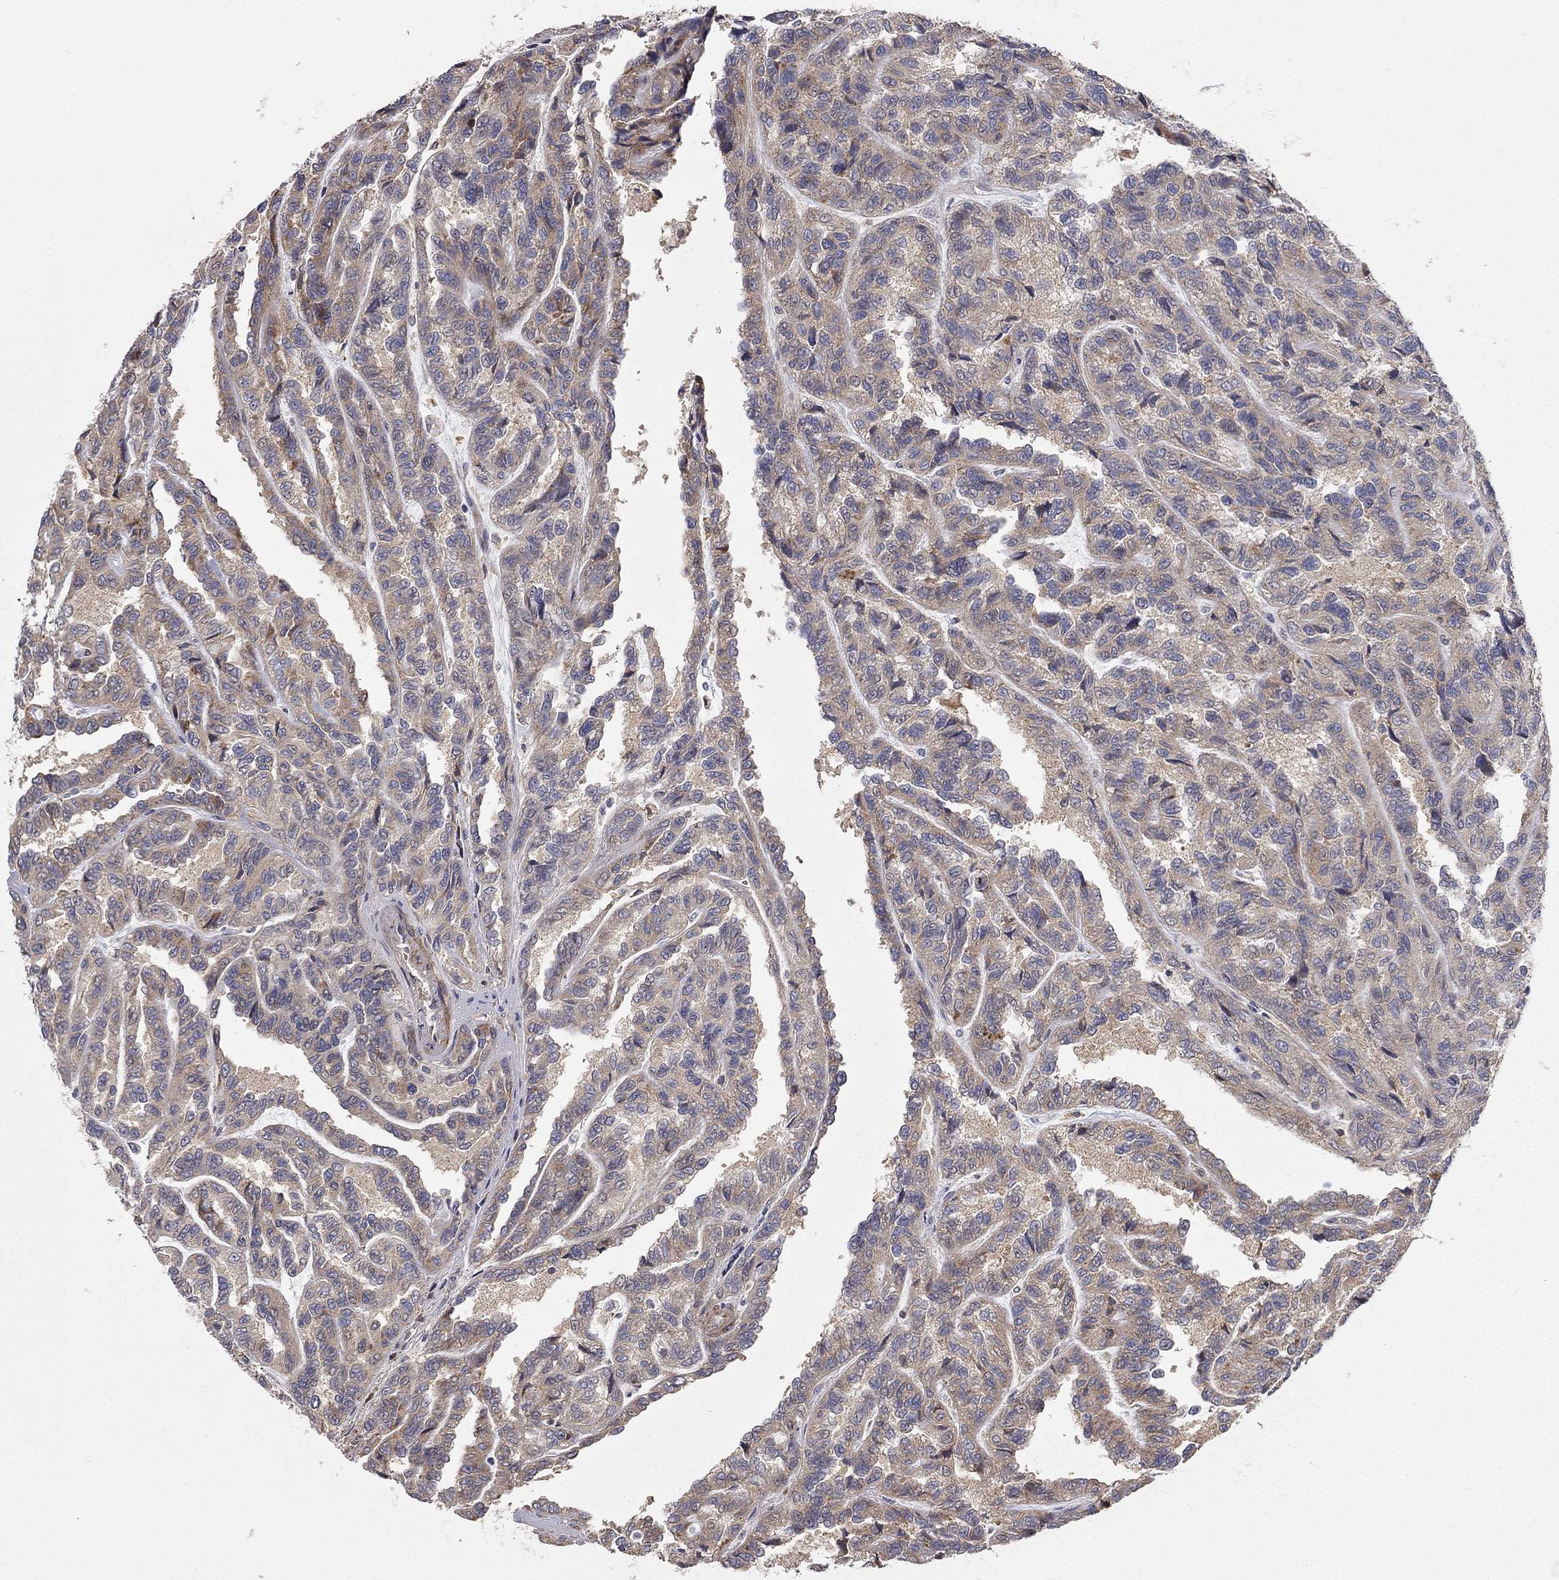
{"staining": {"intensity": "weak", "quantity": ">75%", "location": "cytoplasmic/membranous"}, "tissue": "renal cancer", "cell_type": "Tumor cells", "image_type": "cancer", "snomed": [{"axis": "morphology", "description": "Adenocarcinoma, NOS"}, {"axis": "topography", "description": "Kidney"}], "caption": "This histopathology image reveals adenocarcinoma (renal) stained with immunohistochemistry to label a protein in brown. The cytoplasmic/membranous of tumor cells show weak positivity for the protein. Nuclei are counter-stained blue.", "gene": "KANSL1L", "patient": {"sex": "male", "age": 79}}